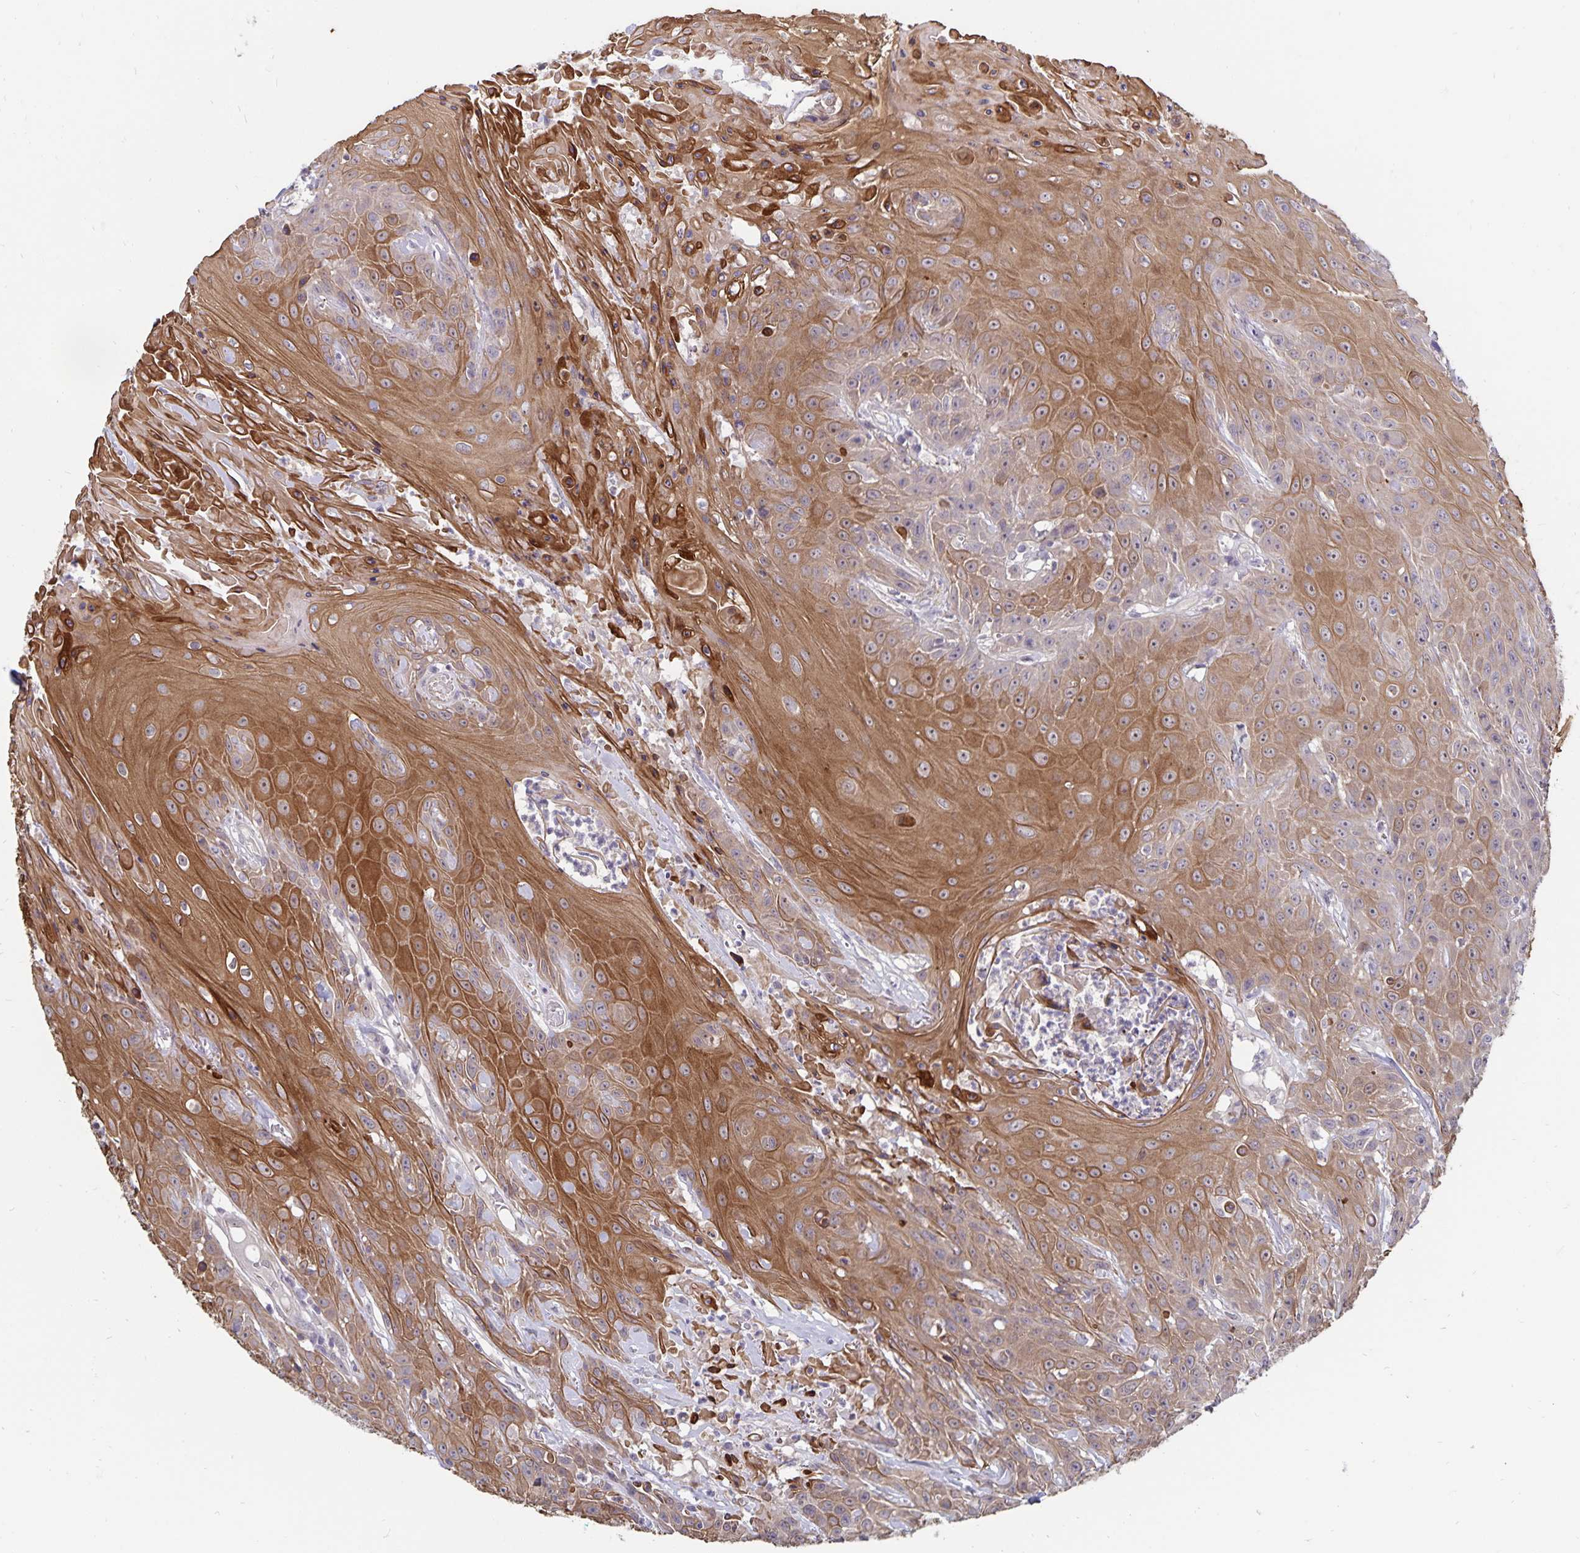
{"staining": {"intensity": "moderate", "quantity": "25%-75%", "location": "cytoplasmic/membranous"}, "tissue": "head and neck cancer", "cell_type": "Tumor cells", "image_type": "cancer", "snomed": [{"axis": "morphology", "description": "Squamous cell carcinoma, NOS"}, {"axis": "topography", "description": "Skin"}, {"axis": "topography", "description": "Head-Neck"}], "caption": "Head and neck cancer stained for a protein shows moderate cytoplasmic/membranous positivity in tumor cells.", "gene": "CDKN2B", "patient": {"sex": "male", "age": 80}}